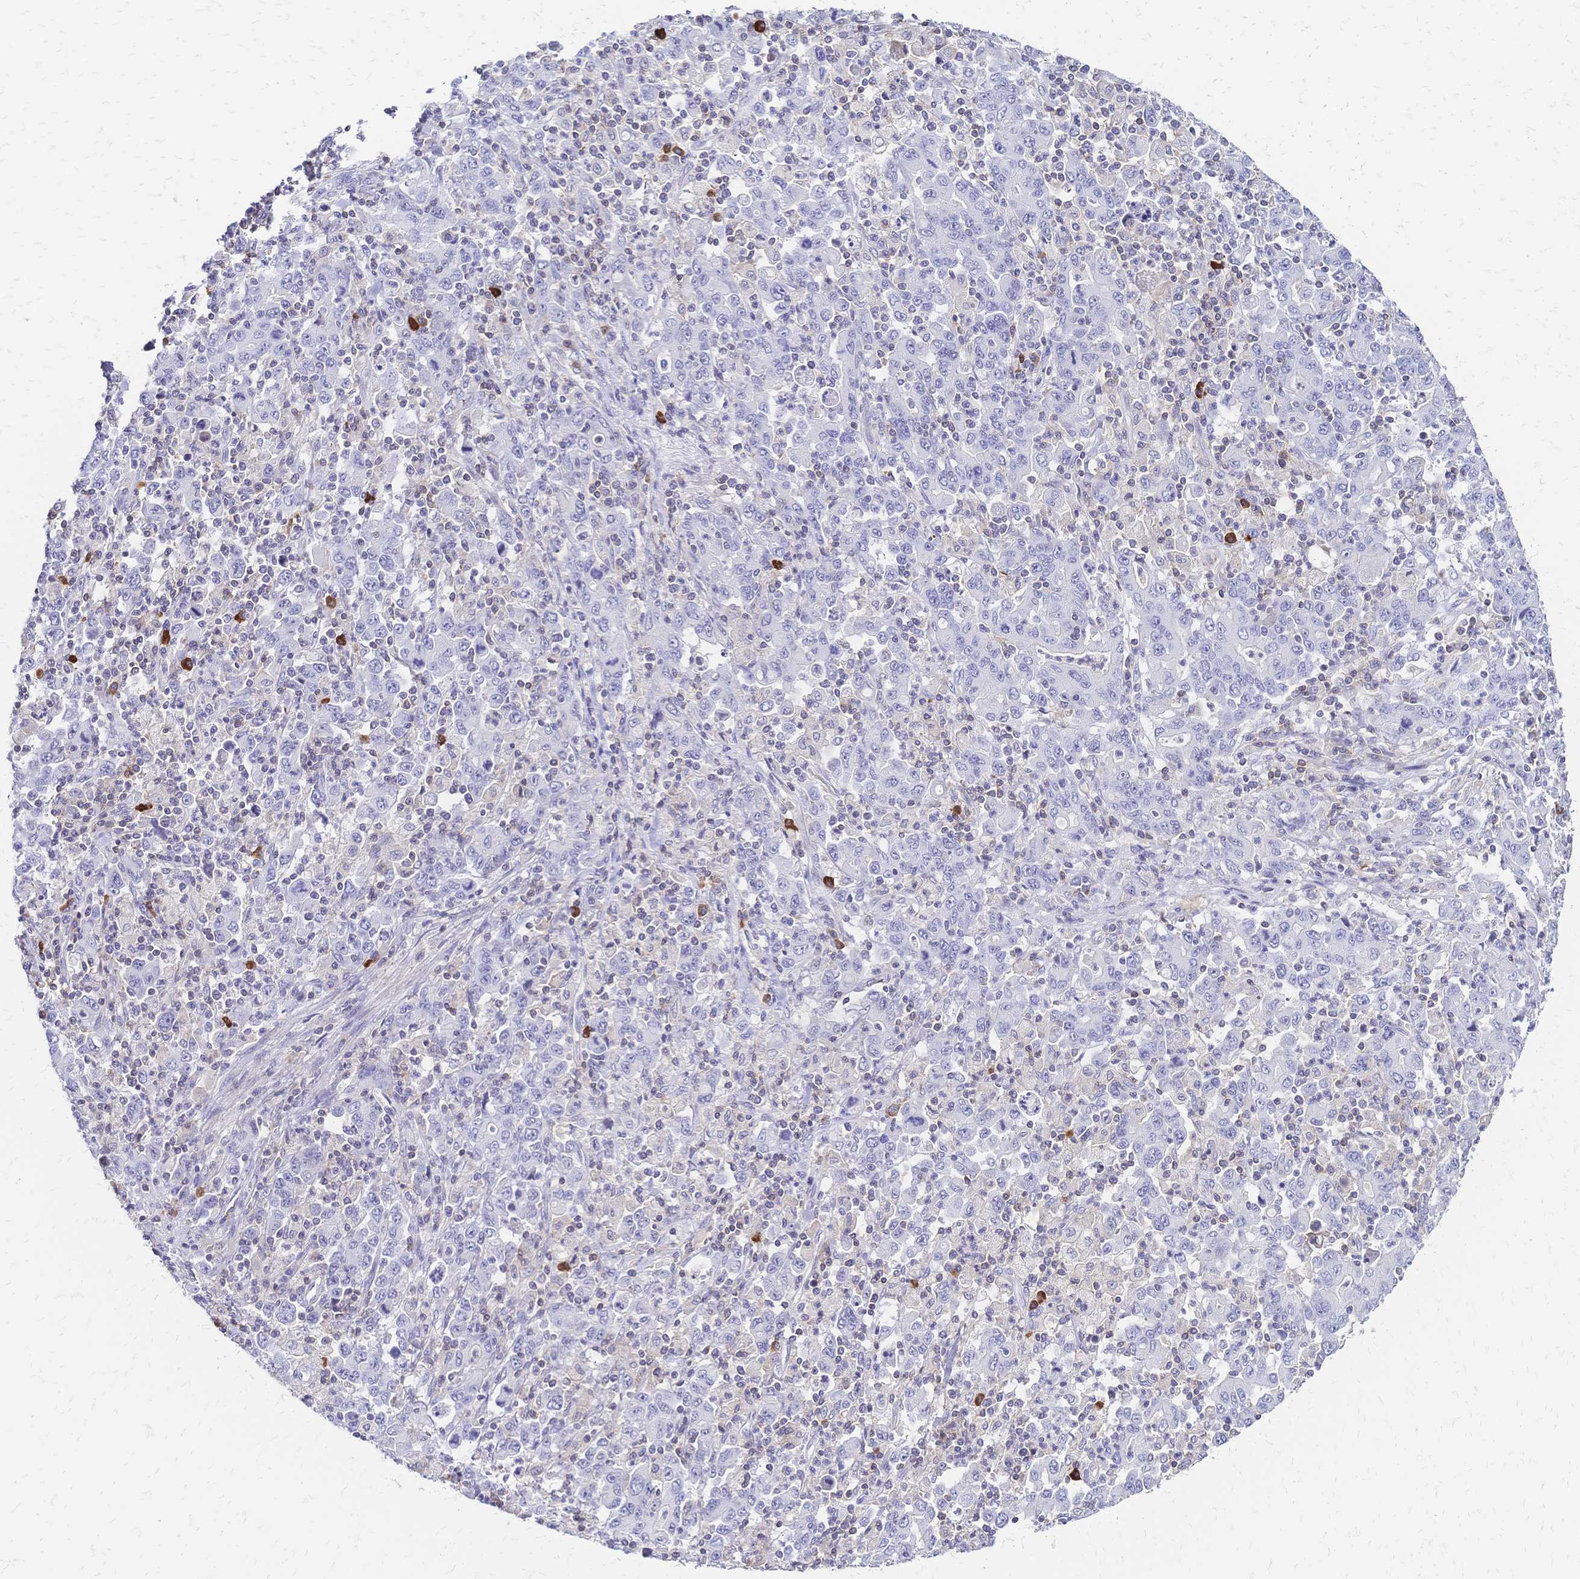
{"staining": {"intensity": "negative", "quantity": "none", "location": "none"}, "tissue": "stomach cancer", "cell_type": "Tumor cells", "image_type": "cancer", "snomed": [{"axis": "morphology", "description": "Adenocarcinoma, NOS"}, {"axis": "topography", "description": "Stomach, upper"}], "caption": "Tumor cells are negative for protein expression in human stomach cancer. (DAB immunohistochemistry (IHC) with hematoxylin counter stain).", "gene": "IL2RA", "patient": {"sex": "male", "age": 69}}